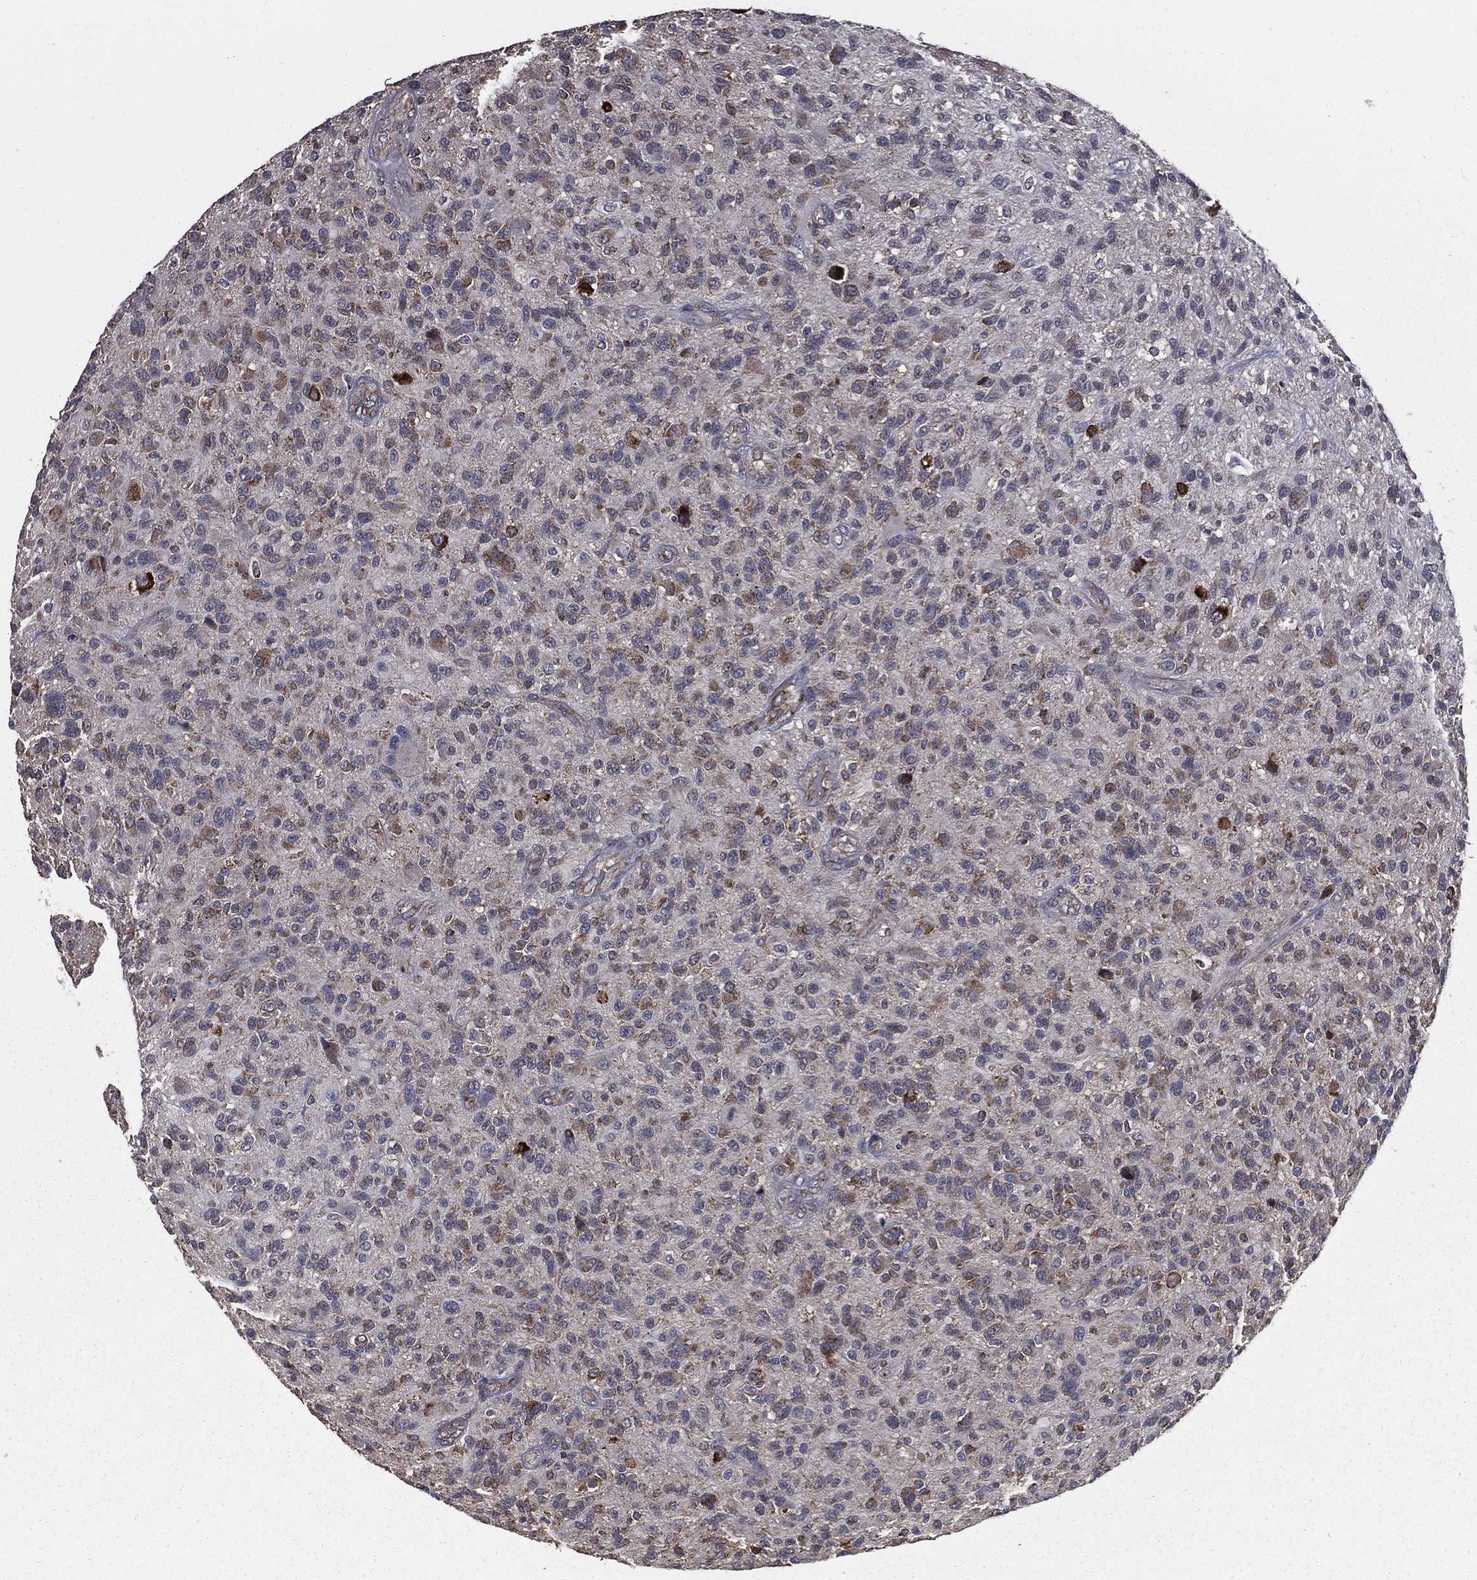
{"staining": {"intensity": "moderate", "quantity": ">75%", "location": "cytoplasmic/membranous"}, "tissue": "glioma", "cell_type": "Tumor cells", "image_type": "cancer", "snomed": [{"axis": "morphology", "description": "Glioma, malignant, High grade"}, {"axis": "topography", "description": "Brain"}], "caption": "Immunohistochemical staining of human malignant high-grade glioma shows medium levels of moderate cytoplasmic/membranous staining in approximately >75% of tumor cells.", "gene": "OLFML1", "patient": {"sex": "male", "age": 47}}